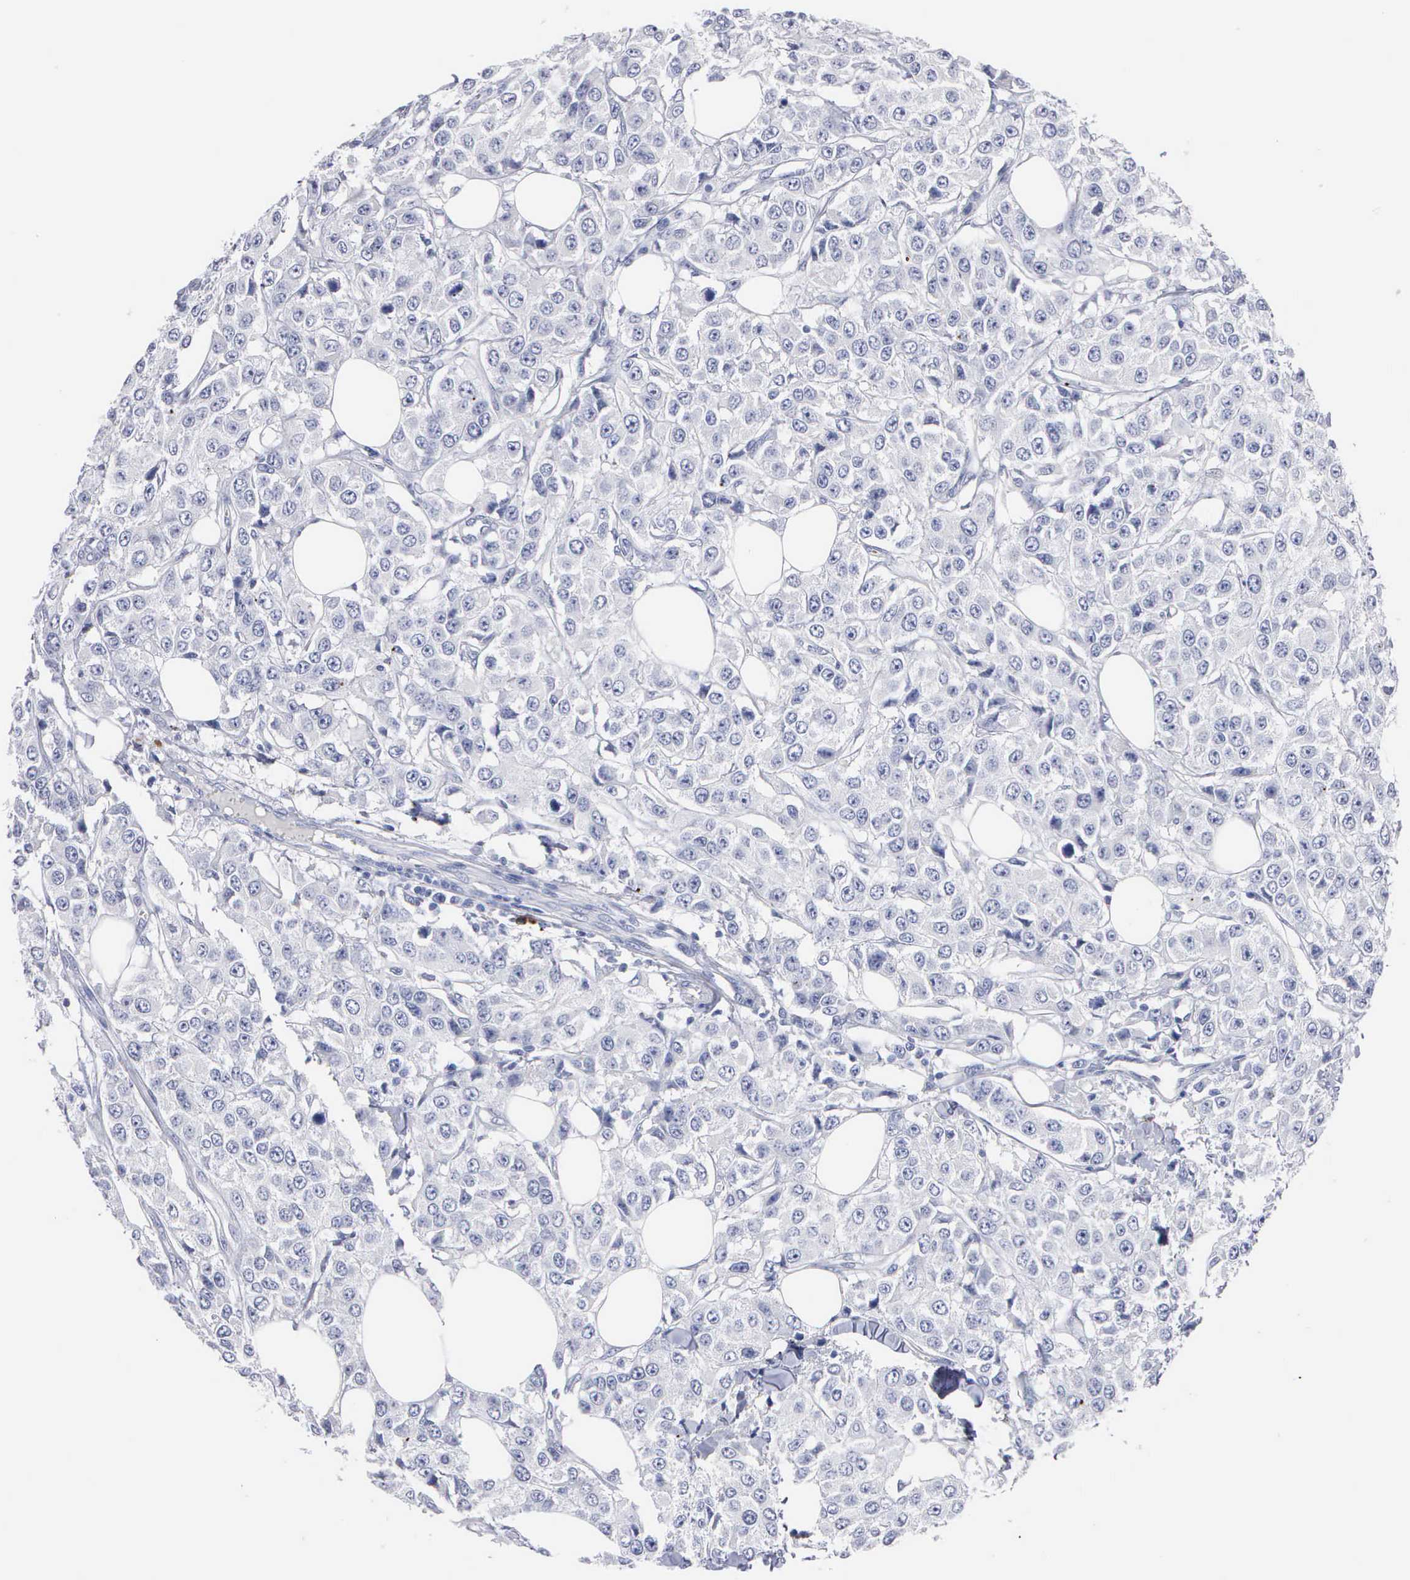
{"staining": {"intensity": "negative", "quantity": "none", "location": "none"}, "tissue": "breast cancer", "cell_type": "Tumor cells", "image_type": "cancer", "snomed": [{"axis": "morphology", "description": "Duct carcinoma"}, {"axis": "topography", "description": "Breast"}], "caption": "A high-resolution image shows immunohistochemistry staining of breast cancer, which shows no significant positivity in tumor cells. Brightfield microscopy of immunohistochemistry (IHC) stained with DAB (3,3'-diaminobenzidine) (brown) and hematoxylin (blue), captured at high magnification.", "gene": "ASPHD2", "patient": {"sex": "female", "age": 58}}